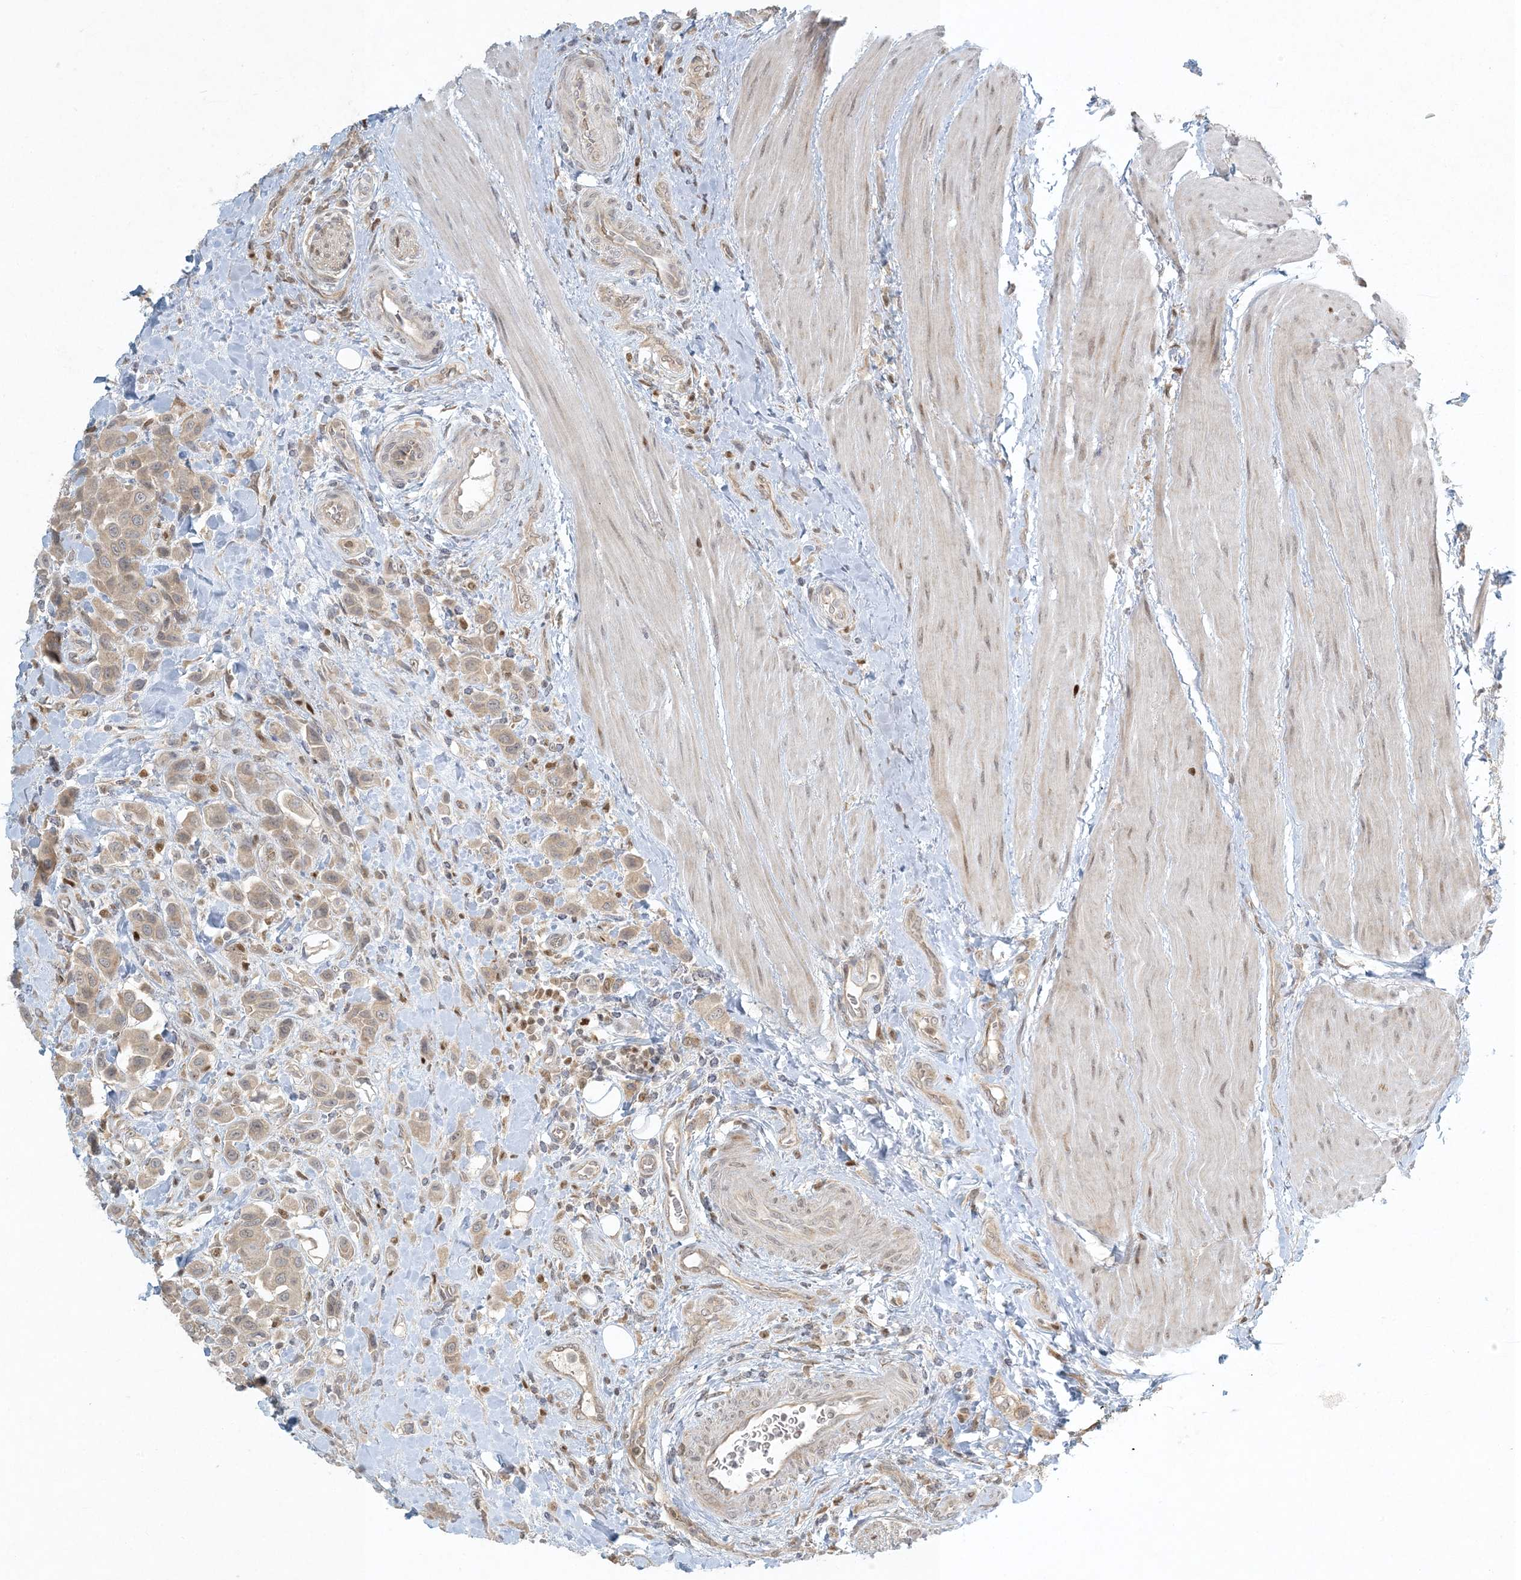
{"staining": {"intensity": "weak", "quantity": ">75%", "location": "cytoplasmic/membranous"}, "tissue": "urothelial cancer", "cell_type": "Tumor cells", "image_type": "cancer", "snomed": [{"axis": "morphology", "description": "Urothelial carcinoma, High grade"}, {"axis": "topography", "description": "Urinary bladder"}], "caption": "Human urothelial cancer stained with a protein marker displays weak staining in tumor cells.", "gene": "CTDNEP1", "patient": {"sex": "male", "age": 50}}